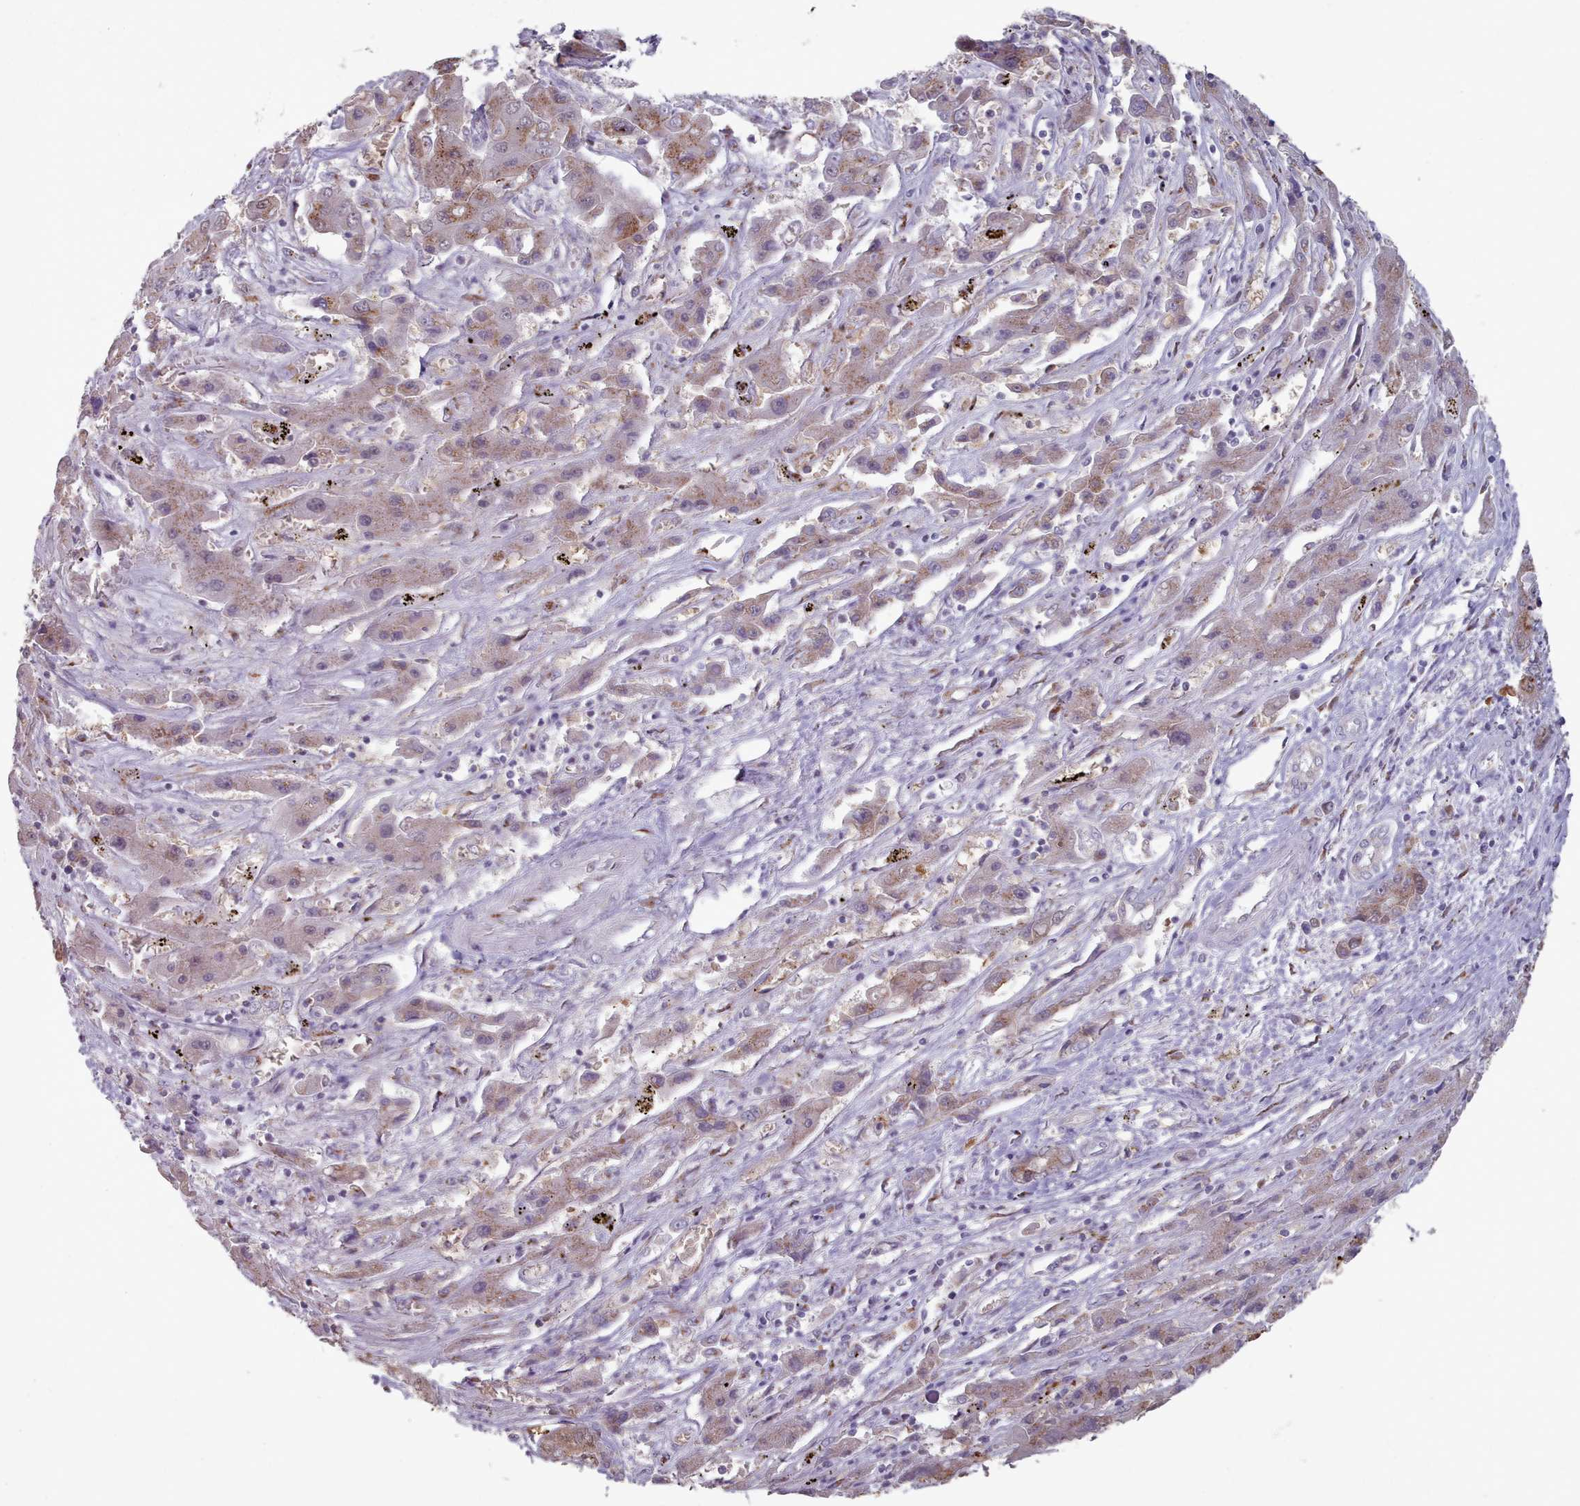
{"staining": {"intensity": "moderate", "quantity": ">75%", "location": "cytoplasmic/membranous"}, "tissue": "liver cancer", "cell_type": "Tumor cells", "image_type": "cancer", "snomed": [{"axis": "morphology", "description": "Cholangiocarcinoma"}, {"axis": "topography", "description": "Liver"}], "caption": "About >75% of tumor cells in liver cancer reveal moderate cytoplasmic/membranous protein expression as visualized by brown immunohistochemical staining.", "gene": "MAN1B1", "patient": {"sex": "male", "age": 67}}